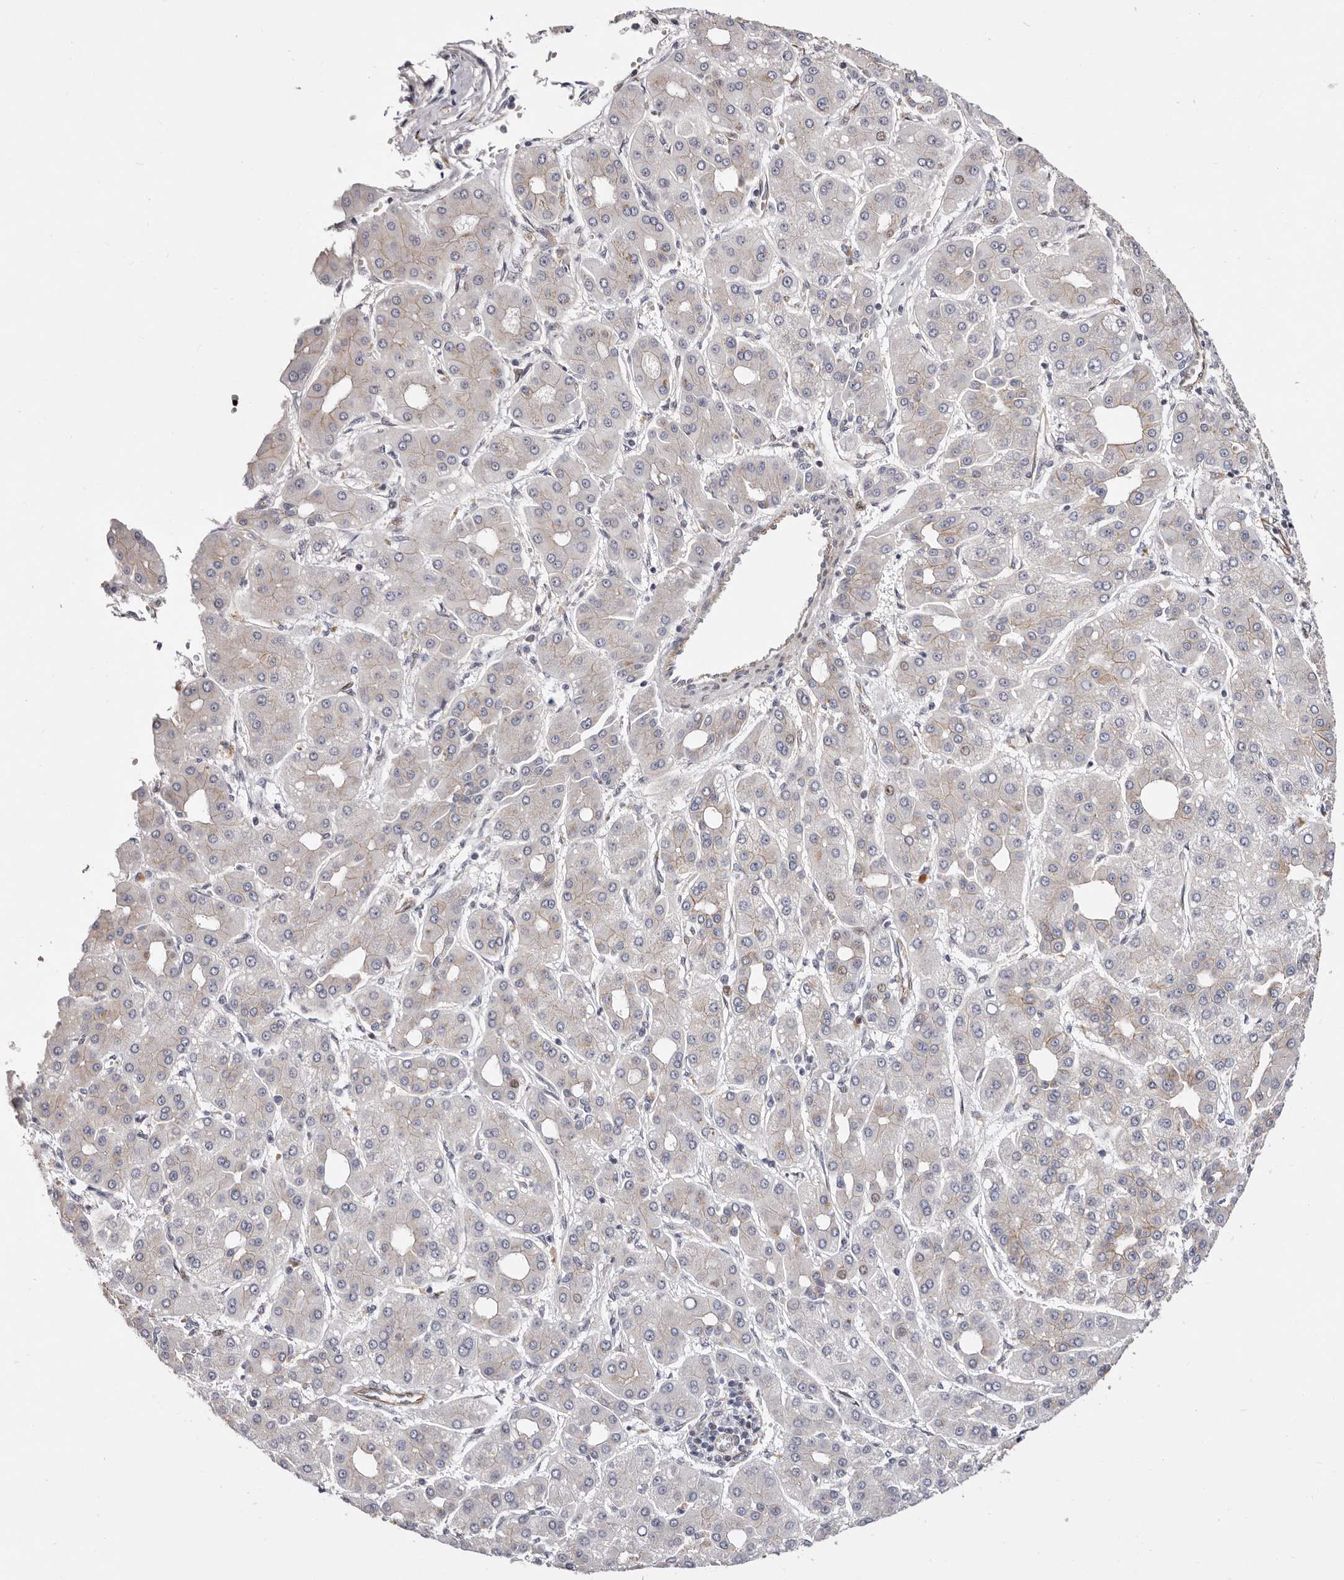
{"staining": {"intensity": "weak", "quantity": "<25%", "location": "cytoplasmic/membranous,nuclear"}, "tissue": "liver cancer", "cell_type": "Tumor cells", "image_type": "cancer", "snomed": [{"axis": "morphology", "description": "Carcinoma, Hepatocellular, NOS"}, {"axis": "topography", "description": "Liver"}], "caption": "This is an IHC histopathology image of liver hepatocellular carcinoma. There is no expression in tumor cells.", "gene": "EPHX3", "patient": {"sex": "male", "age": 65}}